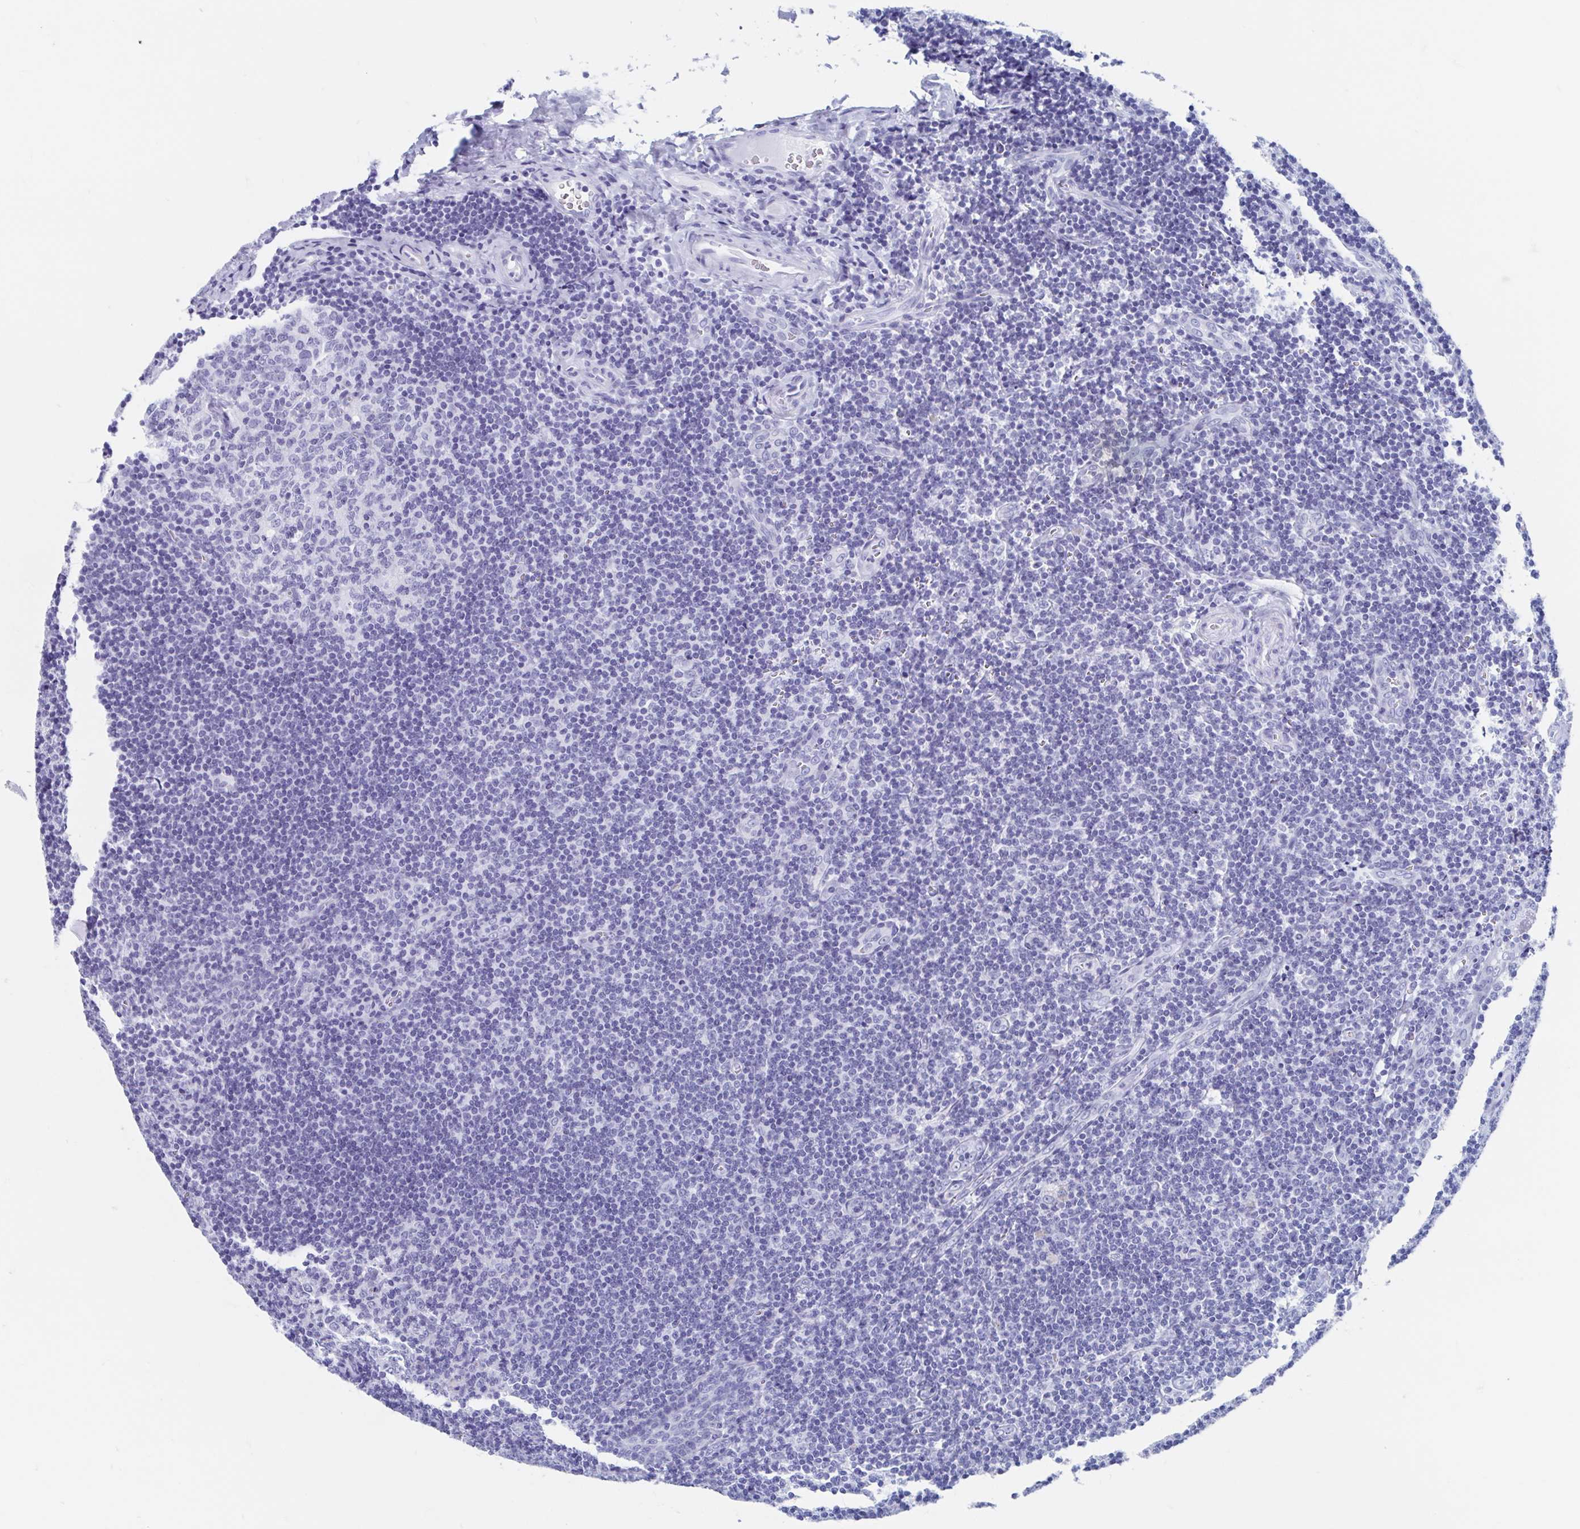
{"staining": {"intensity": "negative", "quantity": "none", "location": "none"}, "tissue": "tonsil", "cell_type": "Germinal center cells", "image_type": "normal", "snomed": [{"axis": "morphology", "description": "Normal tissue, NOS"}, {"axis": "morphology", "description": "Inflammation, NOS"}, {"axis": "topography", "description": "Tonsil"}], "caption": "A high-resolution photomicrograph shows IHC staining of unremarkable tonsil, which reveals no significant positivity in germinal center cells. (IHC, brightfield microscopy, high magnification).", "gene": "C10orf53", "patient": {"sex": "female", "age": 31}}